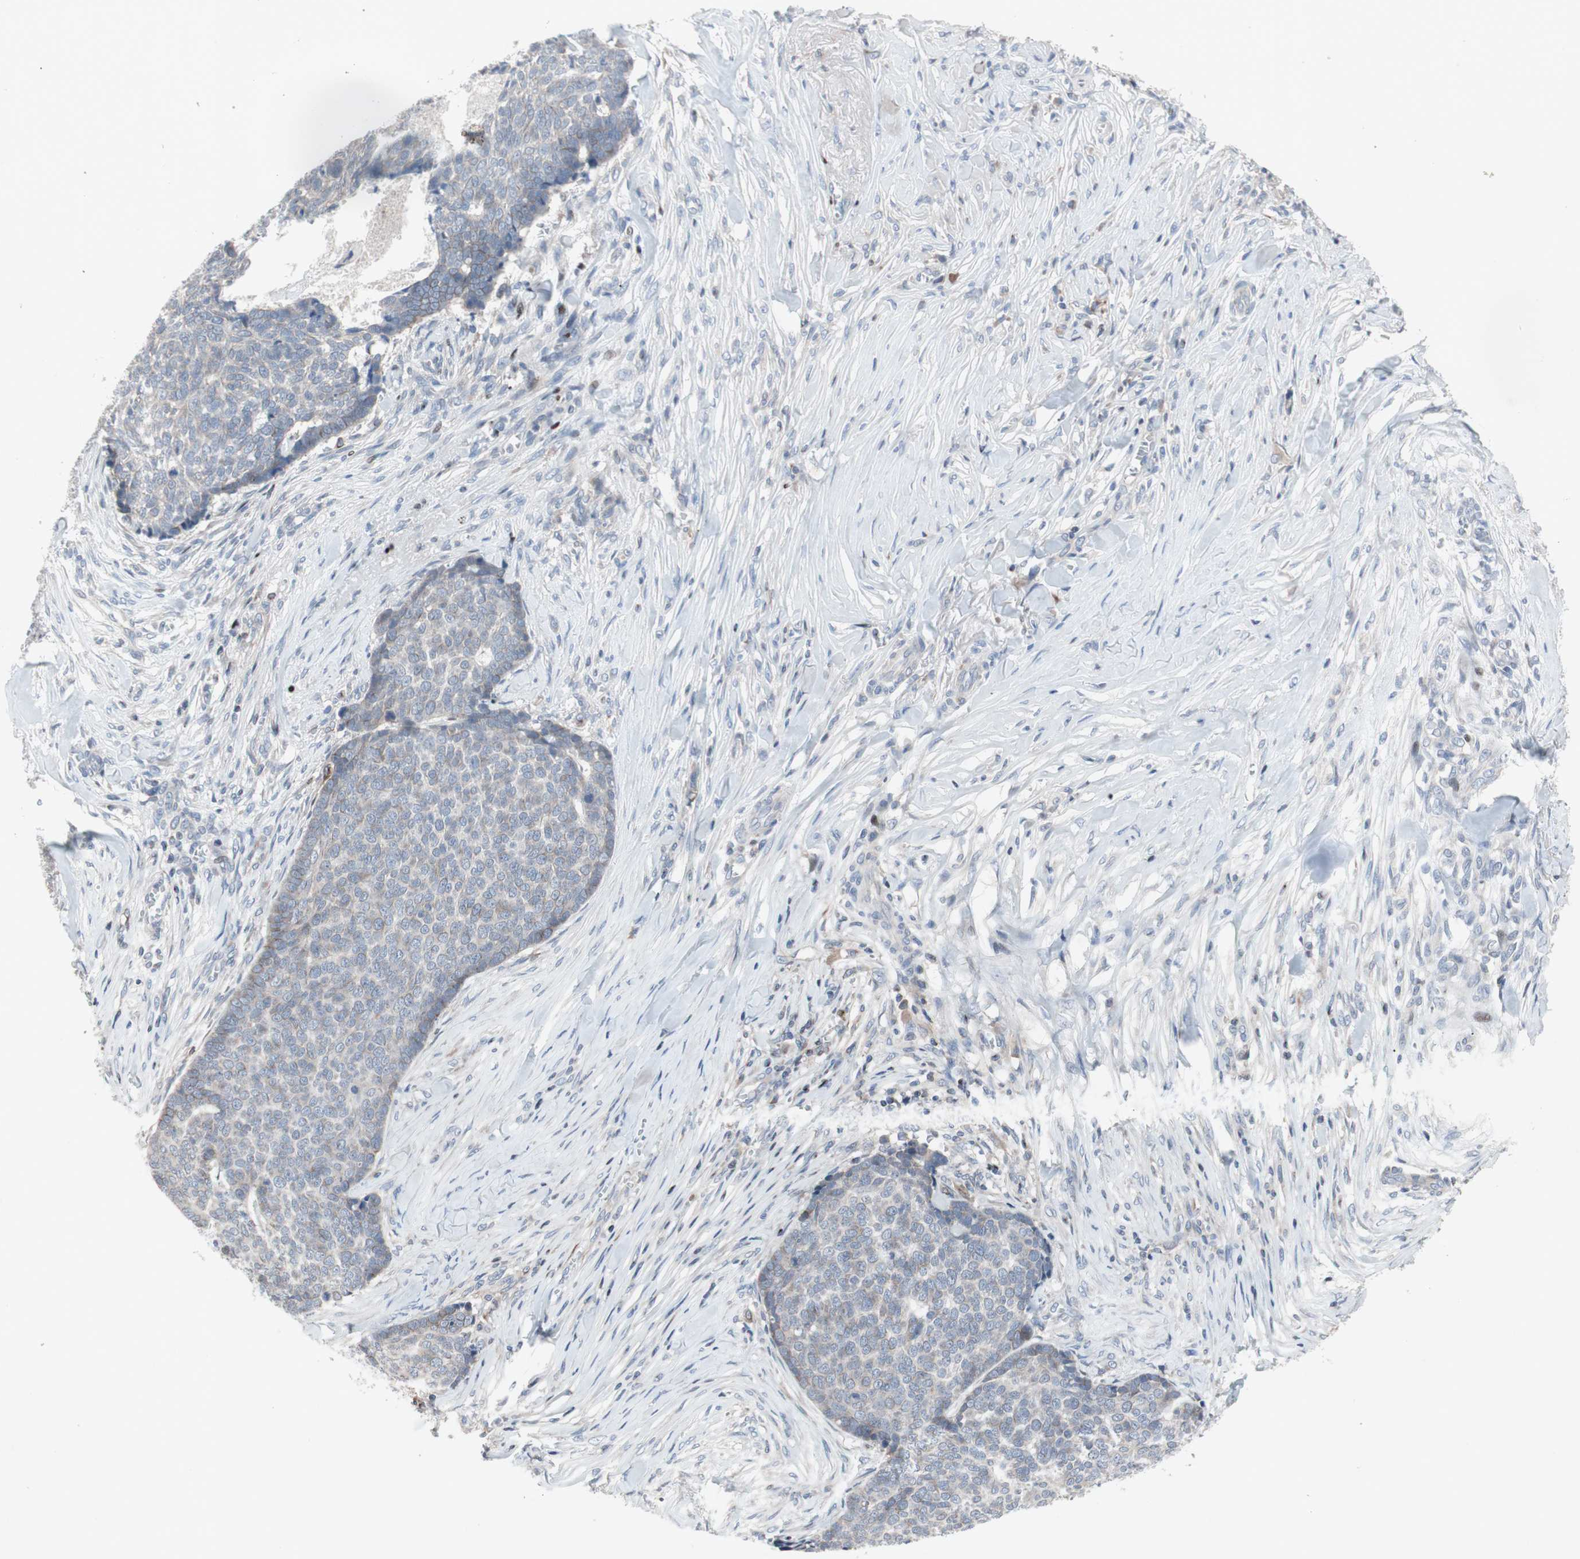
{"staining": {"intensity": "weak", "quantity": "<25%", "location": "cytoplasmic/membranous"}, "tissue": "skin cancer", "cell_type": "Tumor cells", "image_type": "cancer", "snomed": [{"axis": "morphology", "description": "Basal cell carcinoma"}, {"axis": "topography", "description": "Skin"}], "caption": "Immunohistochemical staining of human skin cancer (basal cell carcinoma) exhibits no significant positivity in tumor cells.", "gene": "MUTYH", "patient": {"sex": "male", "age": 84}}